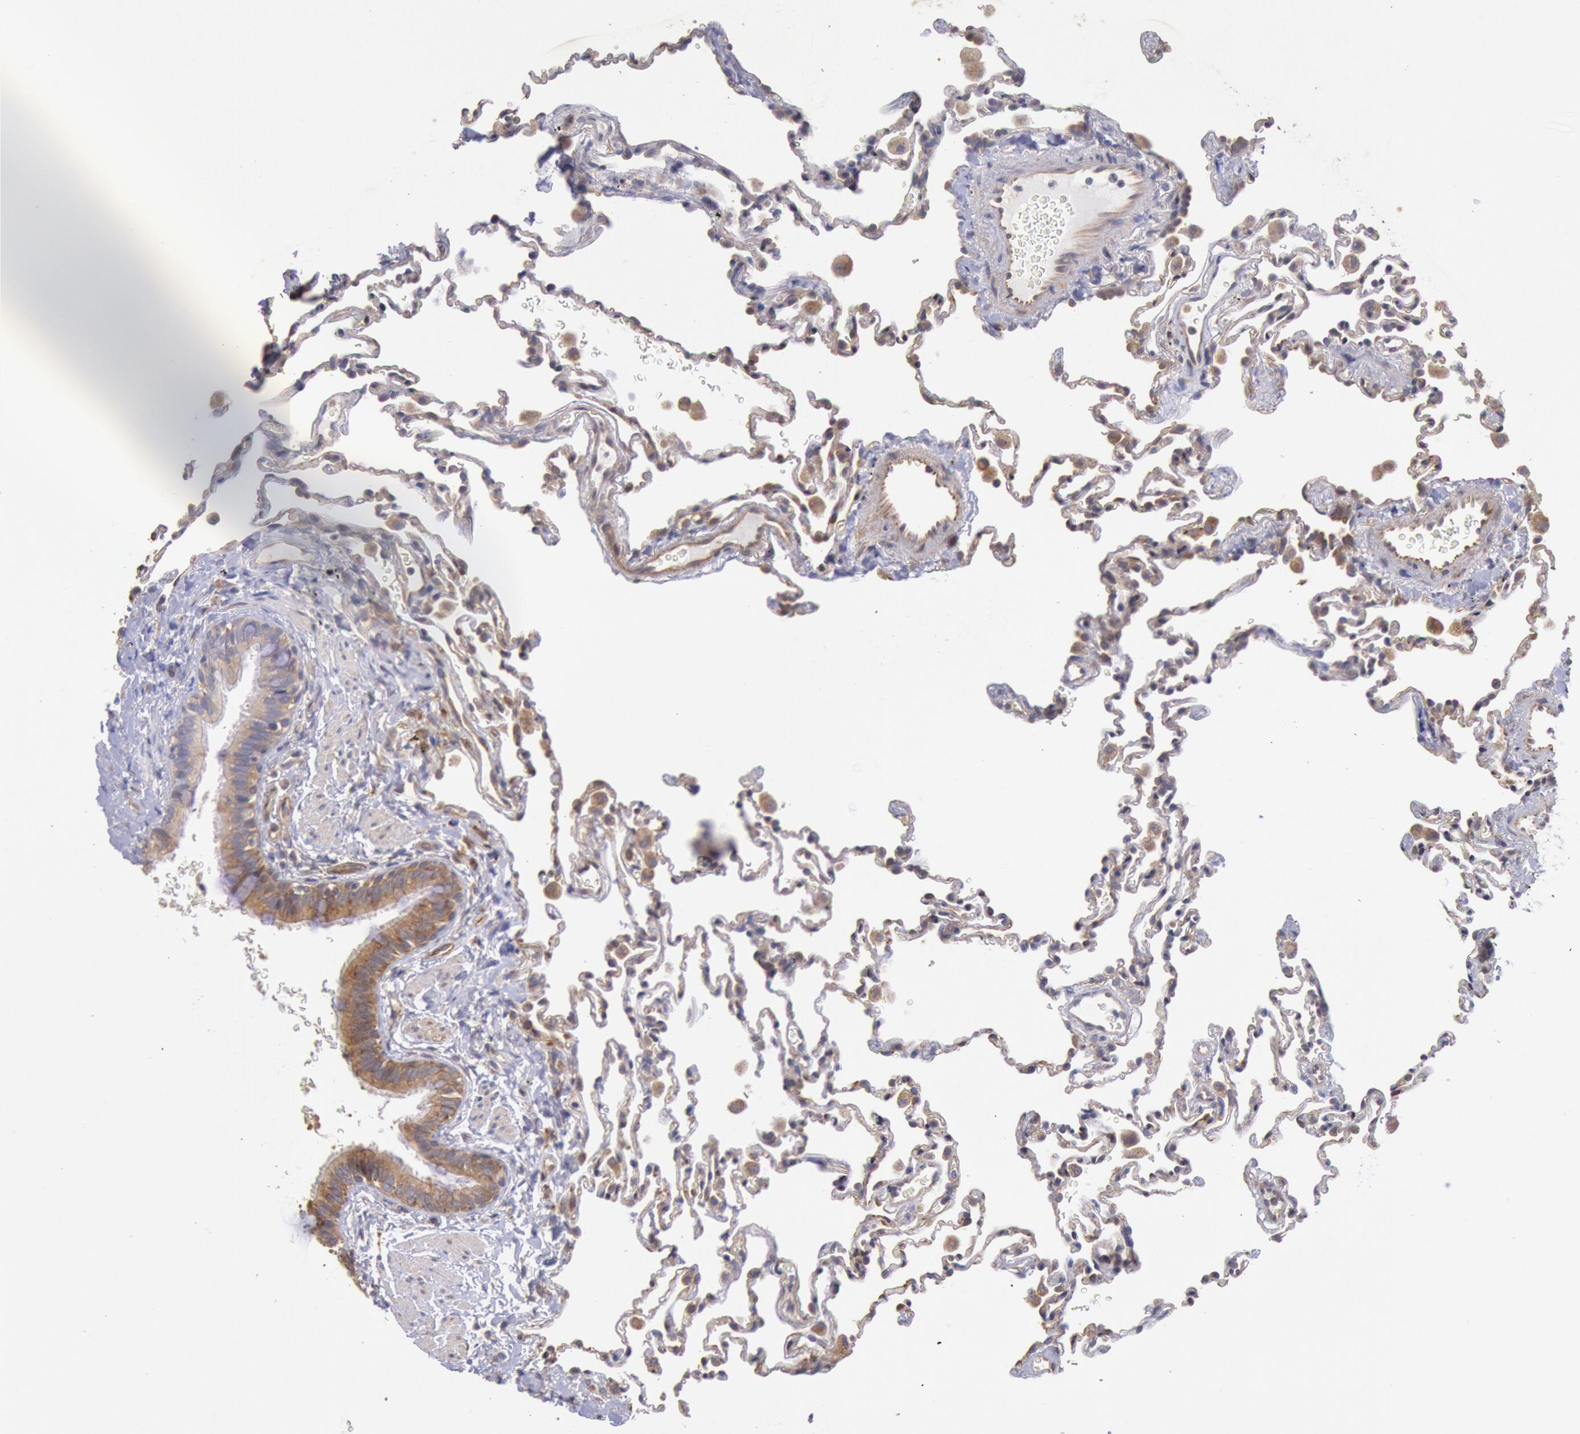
{"staining": {"intensity": "moderate", "quantity": ">75%", "location": "cytoplasmic/membranous"}, "tissue": "lung", "cell_type": "Alveolar cells", "image_type": "normal", "snomed": [{"axis": "morphology", "description": "Normal tissue, NOS"}, {"axis": "topography", "description": "Lung"}], "caption": "Approximately >75% of alveolar cells in benign human lung display moderate cytoplasmic/membranous protein positivity as visualized by brown immunohistochemical staining.", "gene": "DRG1", "patient": {"sex": "male", "age": 59}}